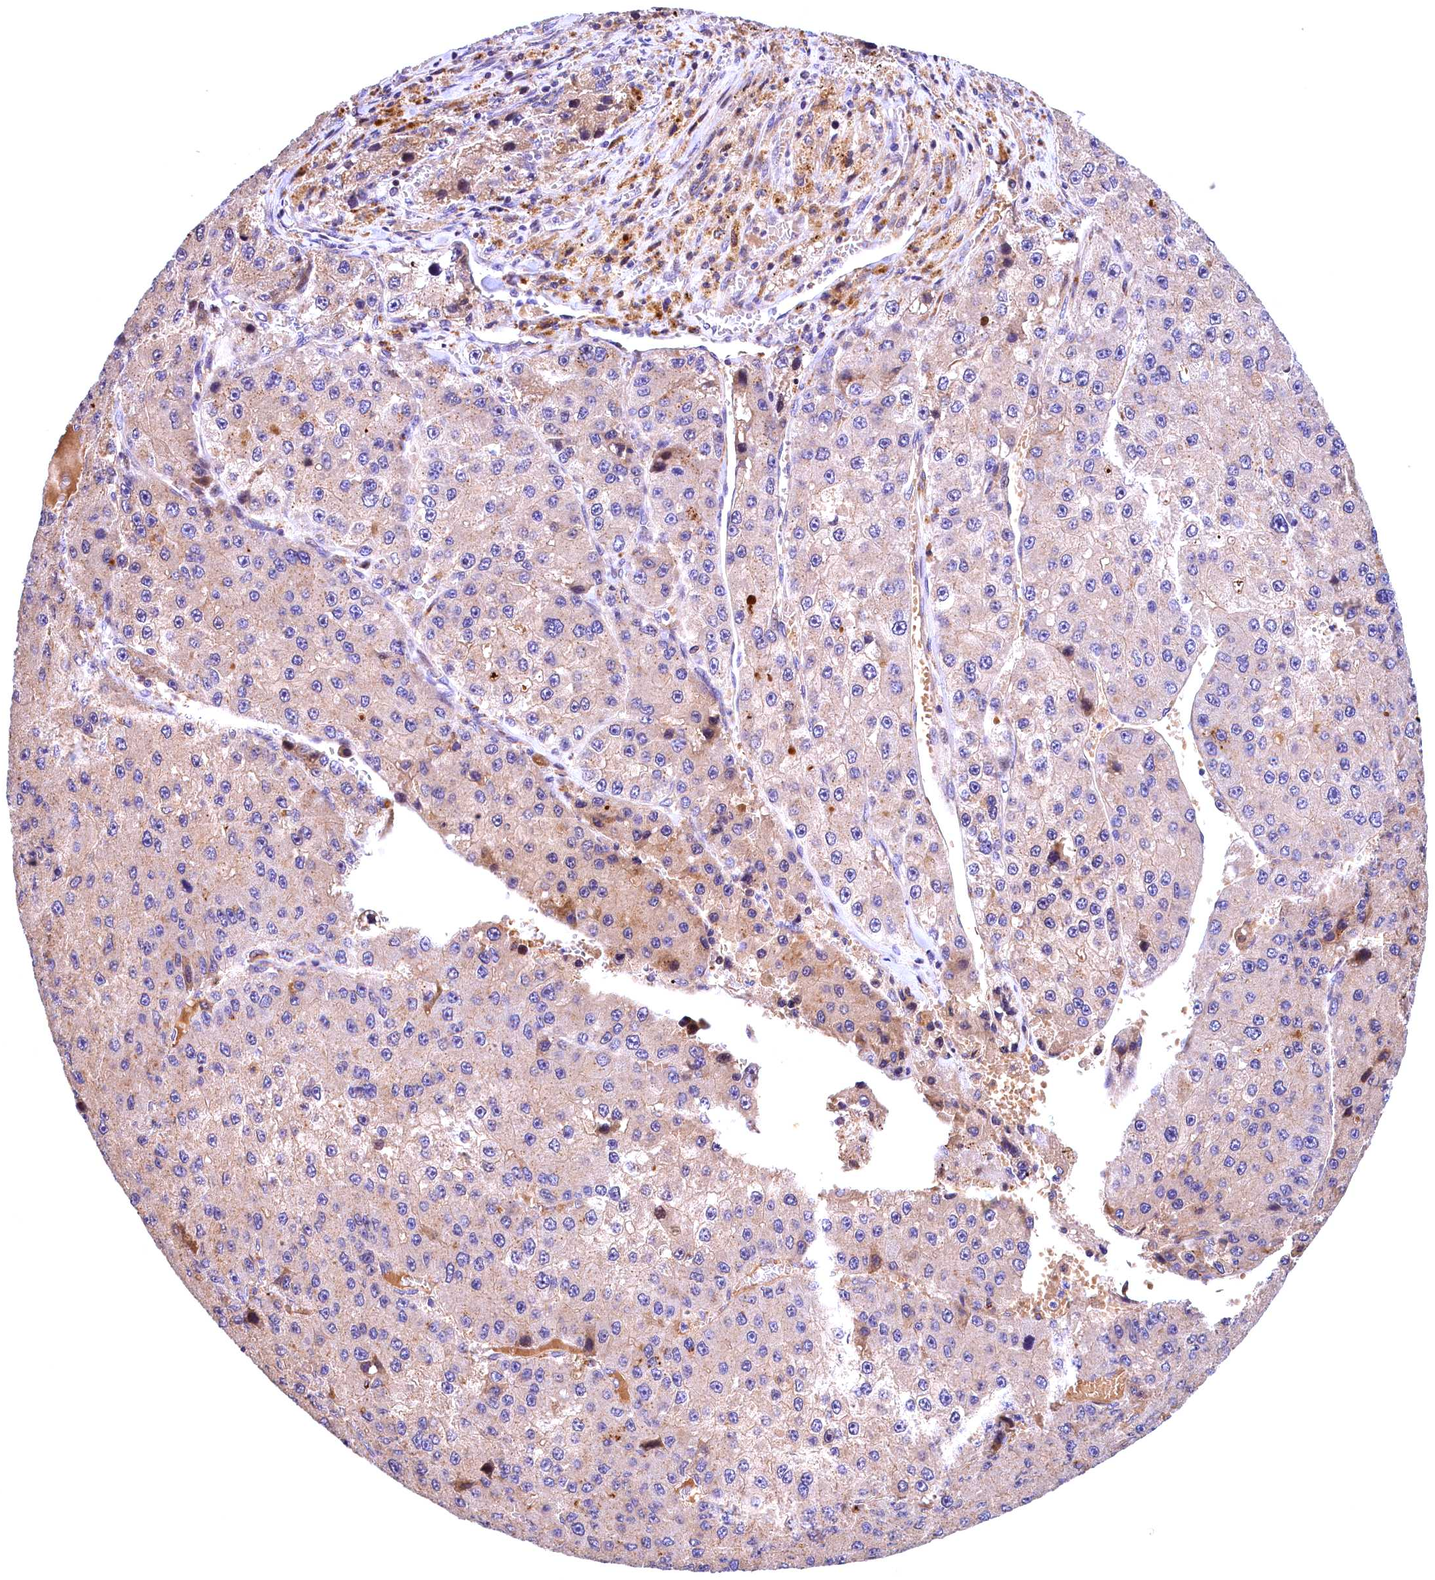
{"staining": {"intensity": "weak", "quantity": "<25%", "location": "cytoplasmic/membranous"}, "tissue": "liver cancer", "cell_type": "Tumor cells", "image_type": "cancer", "snomed": [{"axis": "morphology", "description": "Carcinoma, Hepatocellular, NOS"}, {"axis": "topography", "description": "Liver"}], "caption": "Immunohistochemistry (IHC) histopathology image of neoplastic tissue: human liver cancer stained with DAB (3,3'-diaminobenzidine) shows no significant protein expression in tumor cells.", "gene": "NAIP", "patient": {"sex": "female", "age": 73}}